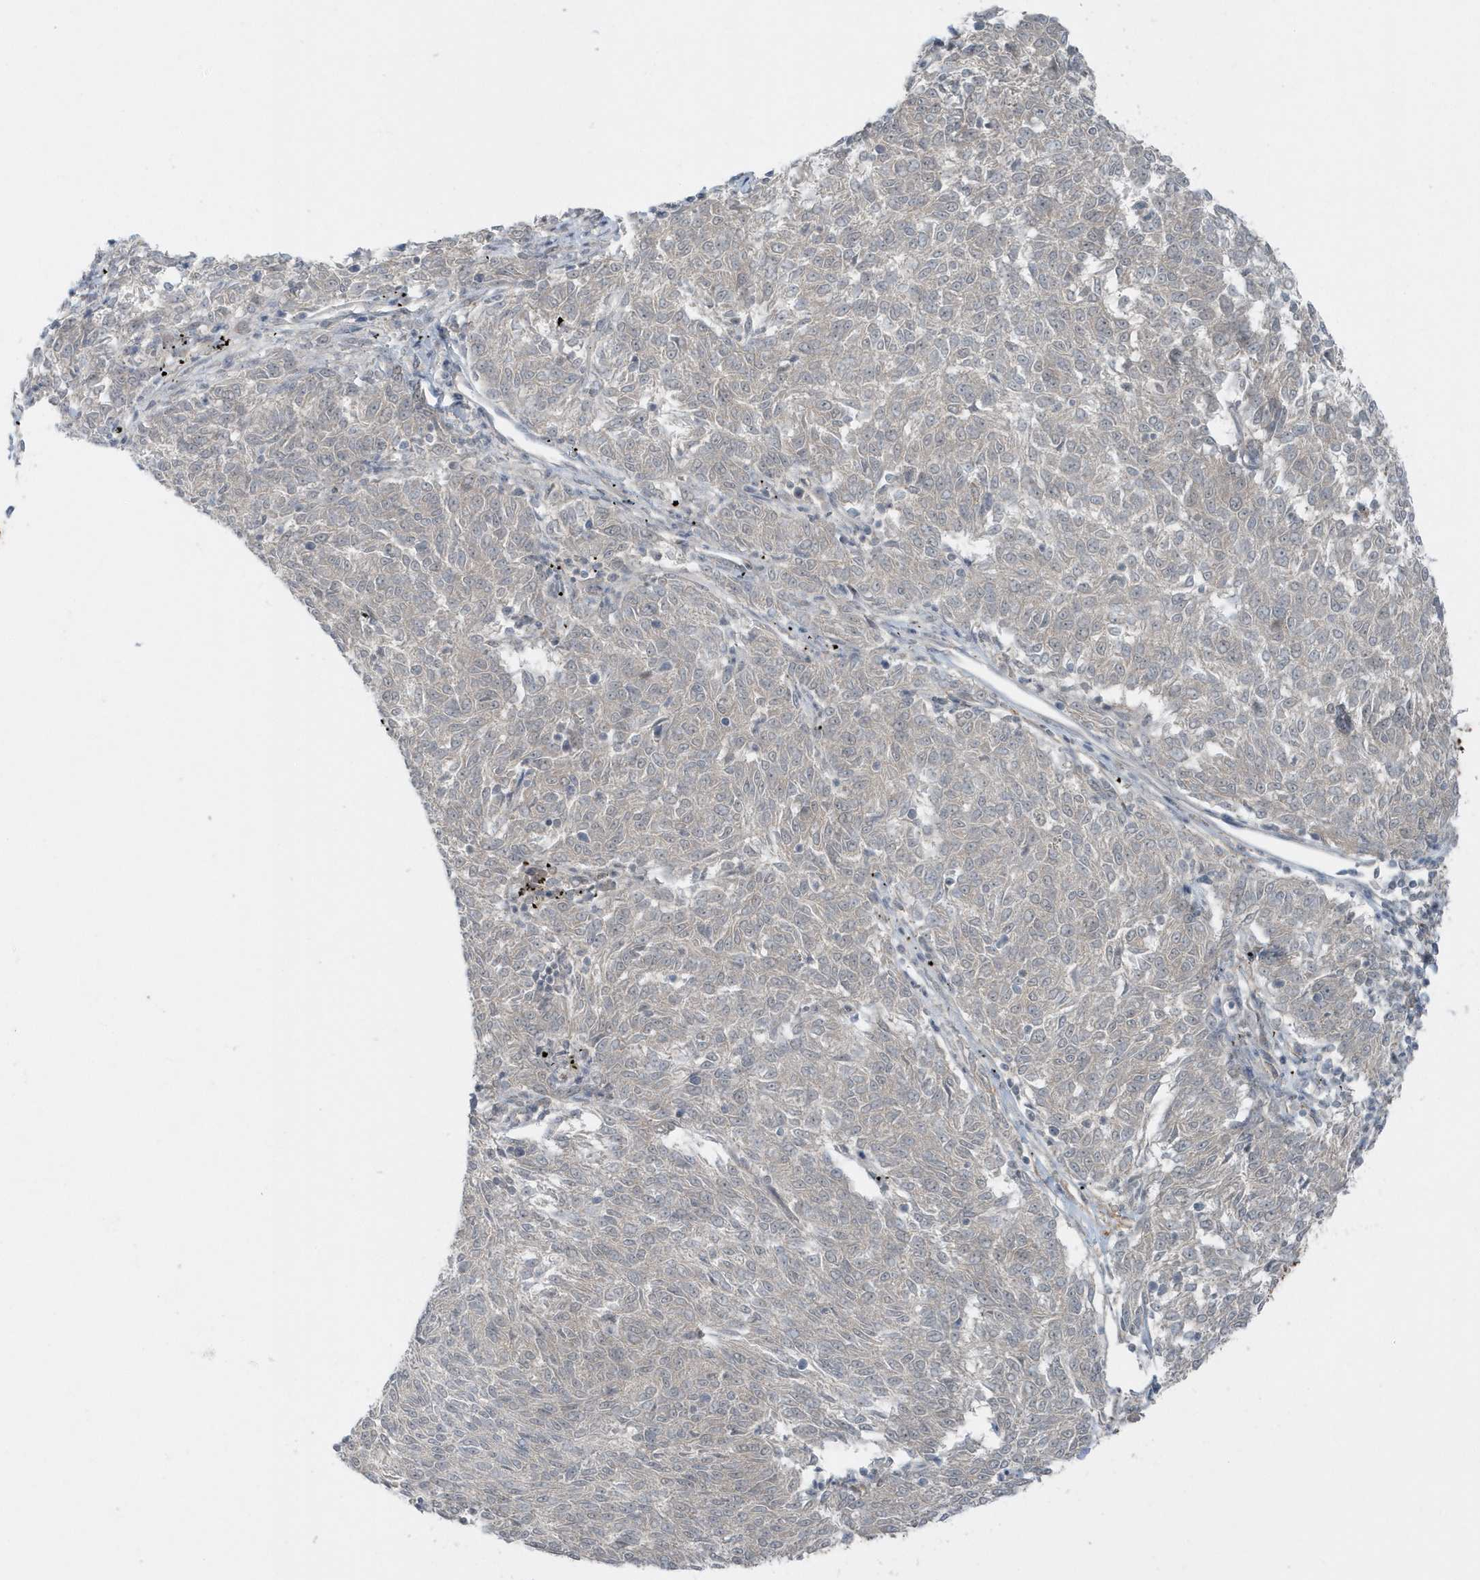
{"staining": {"intensity": "negative", "quantity": "none", "location": "none"}, "tissue": "melanoma", "cell_type": "Tumor cells", "image_type": "cancer", "snomed": [{"axis": "morphology", "description": "Malignant melanoma, NOS"}, {"axis": "topography", "description": "Skin"}], "caption": "The immunohistochemistry histopathology image has no significant positivity in tumor cells of malignant melanoma tissue. Brightfield microscopy of IHC stained with DAB (brown) and hematoxylin (blue), captured at high magnification.", "gene": "PARD3B", "patient": {"sex": "female", "age": 72}}